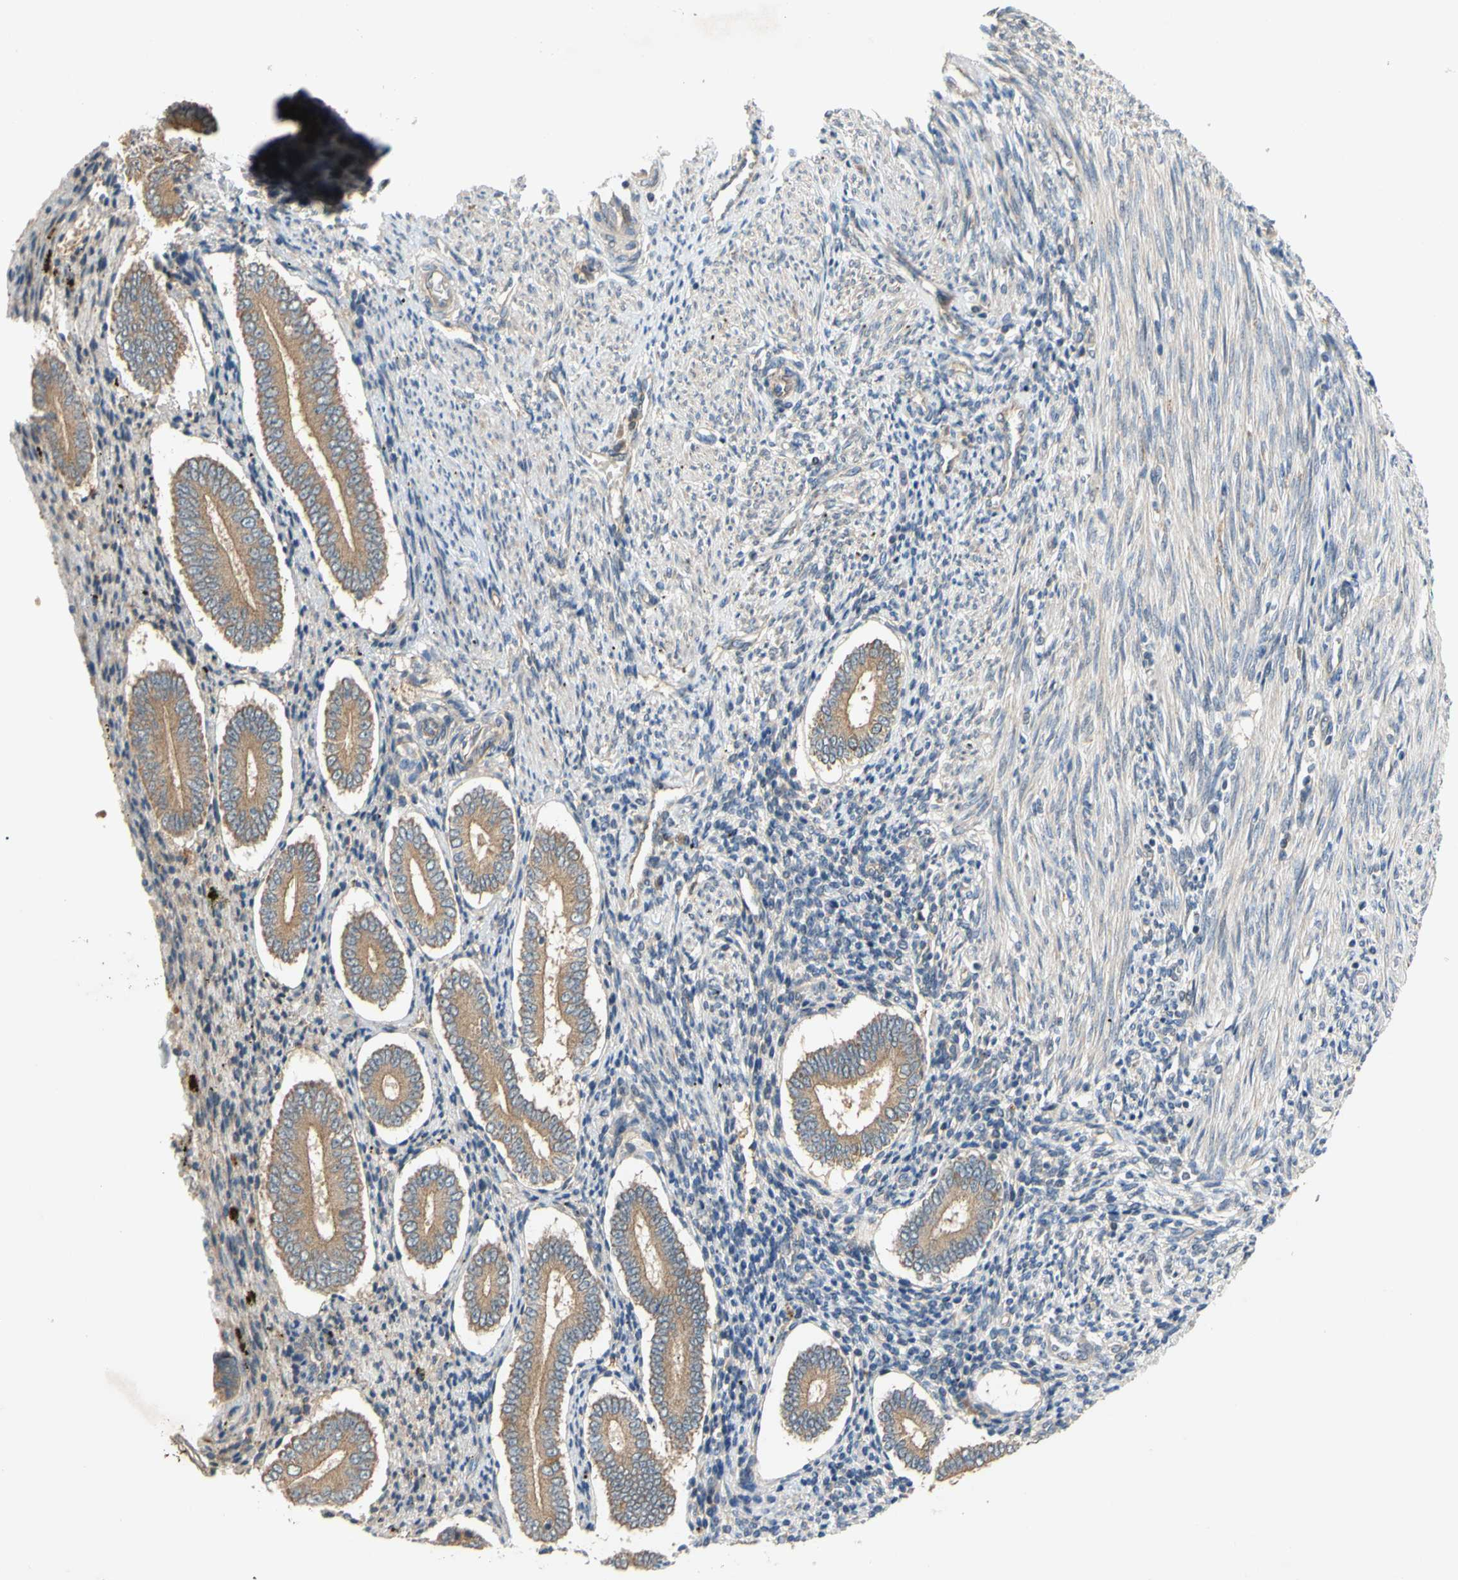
{"staining": {"intensity": "weak", "quantity": "25%-75%", "location": "cytoplasmic/membranous"}, "tissue": "endometrium", "cell_type": "Cells in endometrial stroma", "image_type": "normal", "snomed": [{"axis": "morphology", "description": "Normal tissue, NOS"}, {"axis": "topography", "description": "Endometrium"}], "caption": "Endometrium stained with DAB (3,3'-diaminobenzidine) IHC demonstrates low levels of weak cytoplasmic/membranous positivity in about 25%-75% of cells in endometrial stroma. Using DAB (brown) and hematoxylin (blue) stains, captured at high magnification using brightfield microscopy.", "gene": "MBTPS2", "patient": {"sex": "female", "age": 42}}